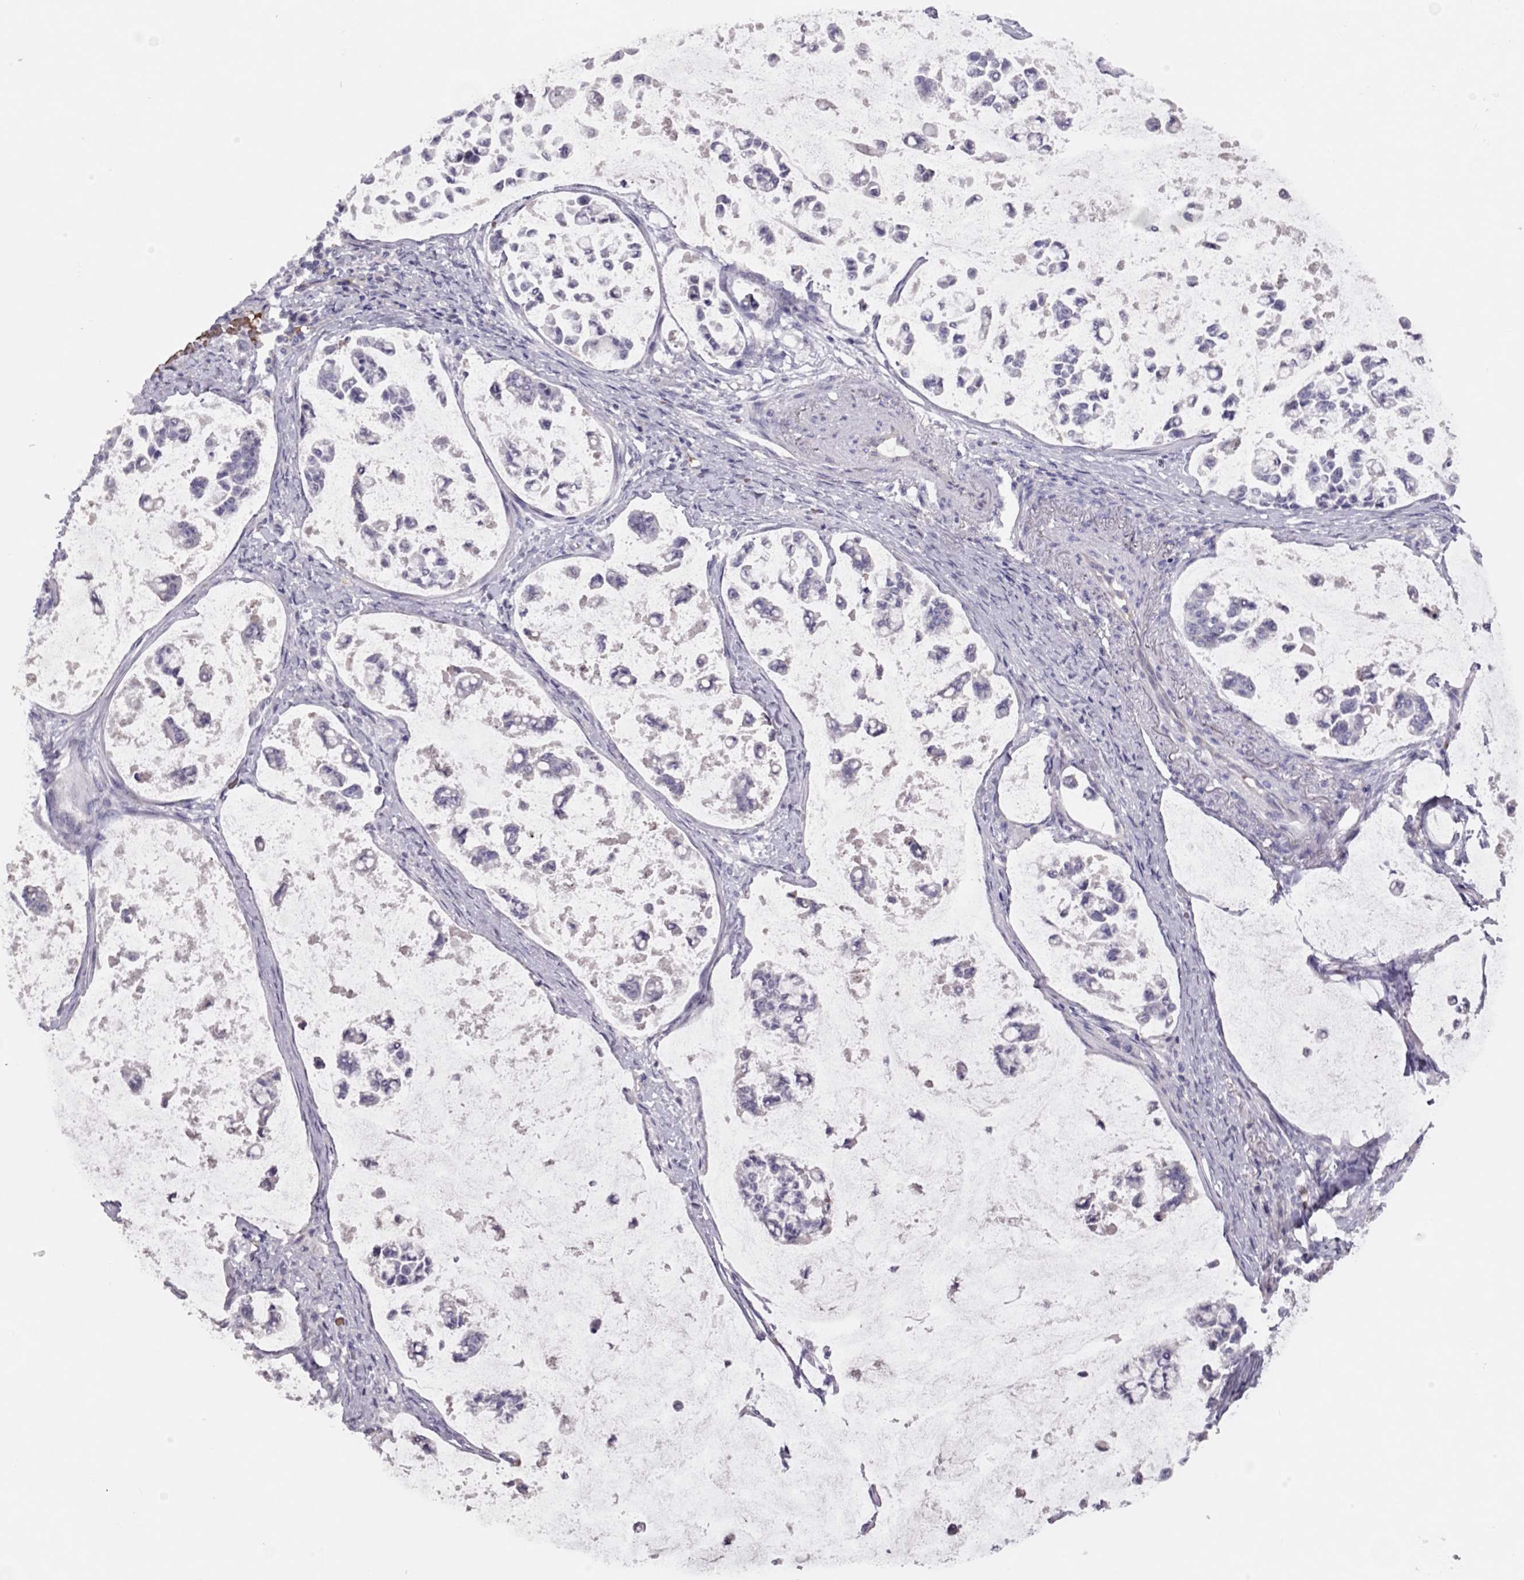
{"staining": {"intensity": "negative", "quantity": "none", "location": "none"}, "tissue": "stomach cancer", "cell_type": "Tumor cells", "image_type": "cancer", "snomed": [{"axis": "morphology", "description": "Adenocarcinoma, NOS"}, {"axis": "topography", "description": "Stomach"}], "caption": "Immunohistochemistry (IHC) histopathology image of neoplastic tissue: adenocarcinoma (stomach) stained with DAB demonstrates no significant protein staining in tumor cells.", "gene": "RHD", "patient": {"sex": "male", "age": 82}}